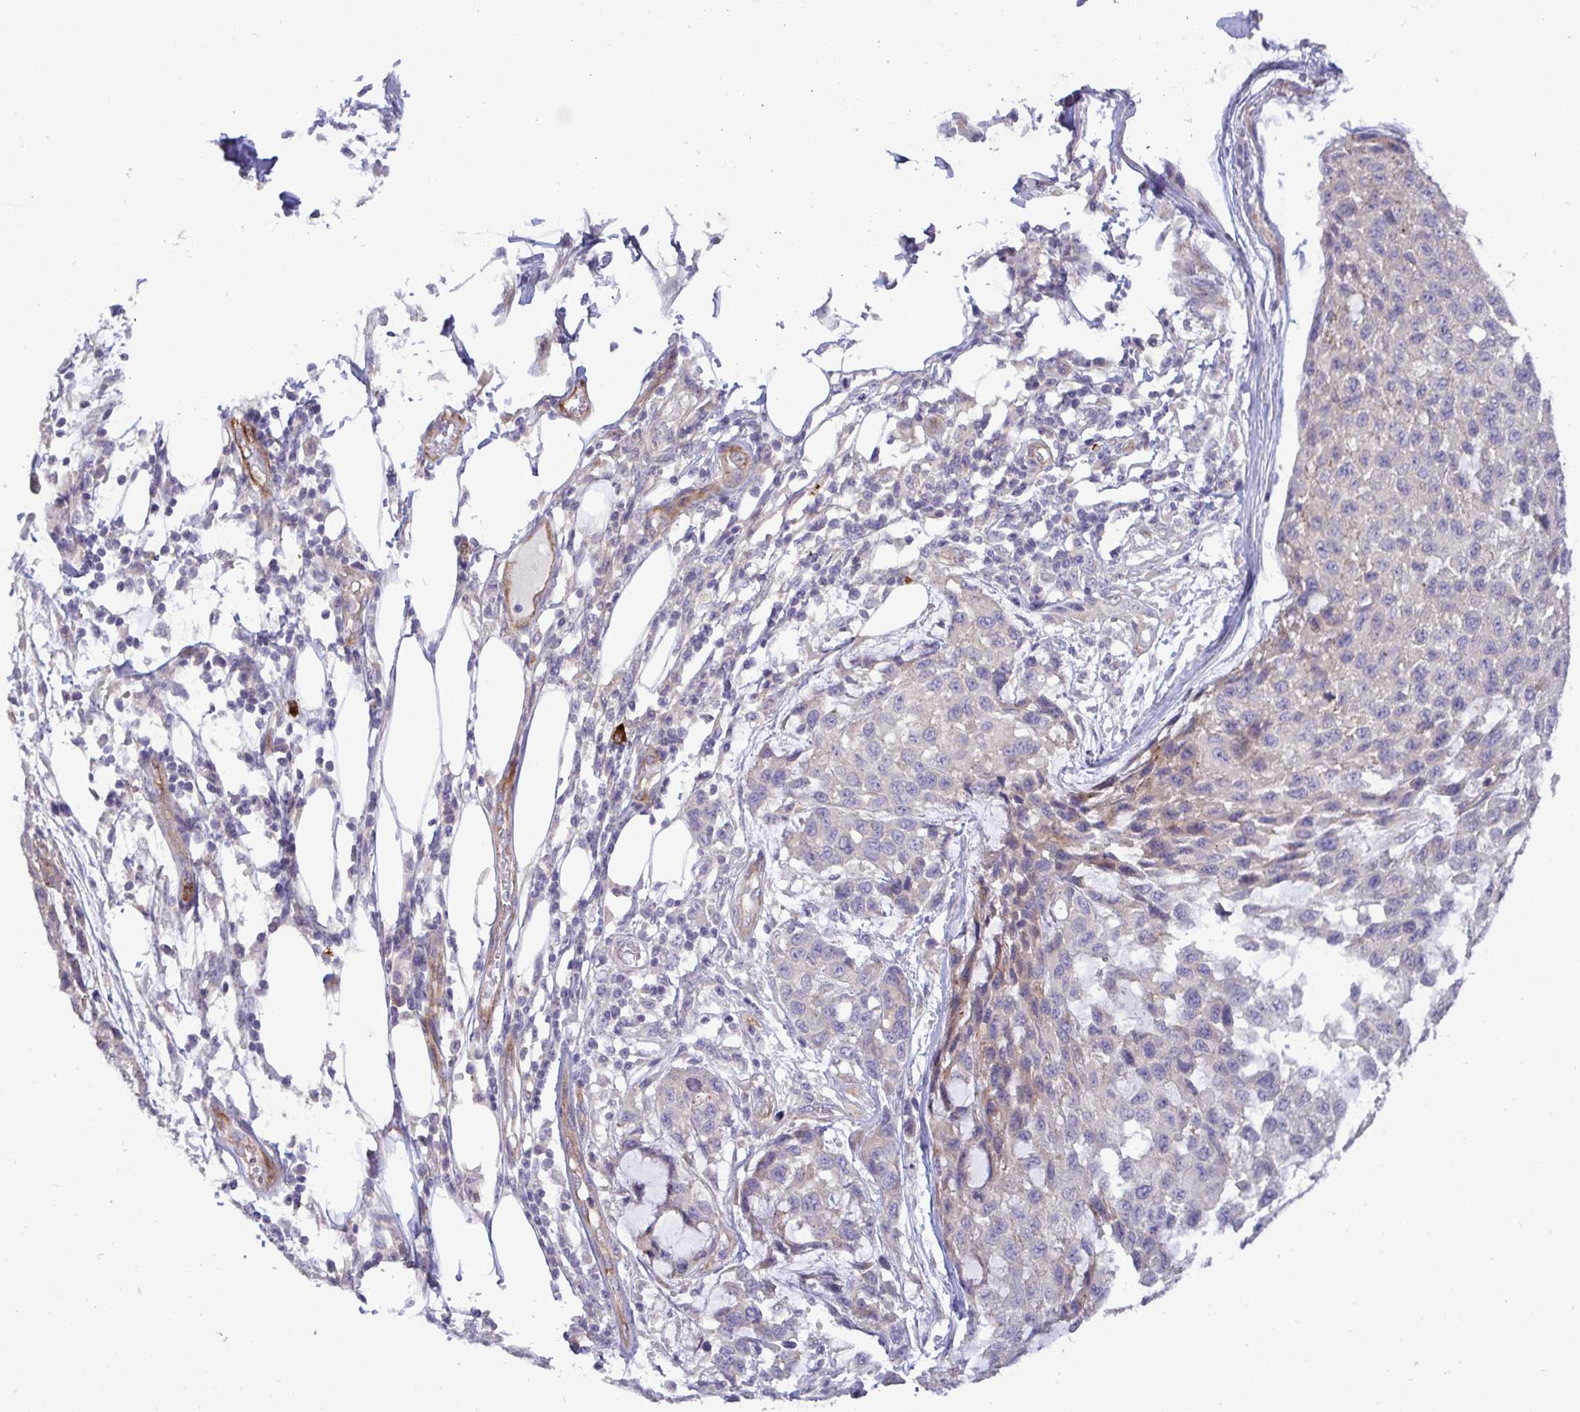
{"staining": {"intensity": "negative", "quantity": "none", "location": "none"}, "tissue": "melanoma", "cell_type": "Tumor cells", "image_type": "cancer", "snomed": [{"axis": "morphology", "description": "Malignant melanoma, NOS"}, {"axis": "topography", "description": "Skin"}], "caption": "Protein analysis of melanoma reveals no significant positivity in tumor cells.", "gene": "SH2D1B", "patient": {"sex": "male", "age": 62}}